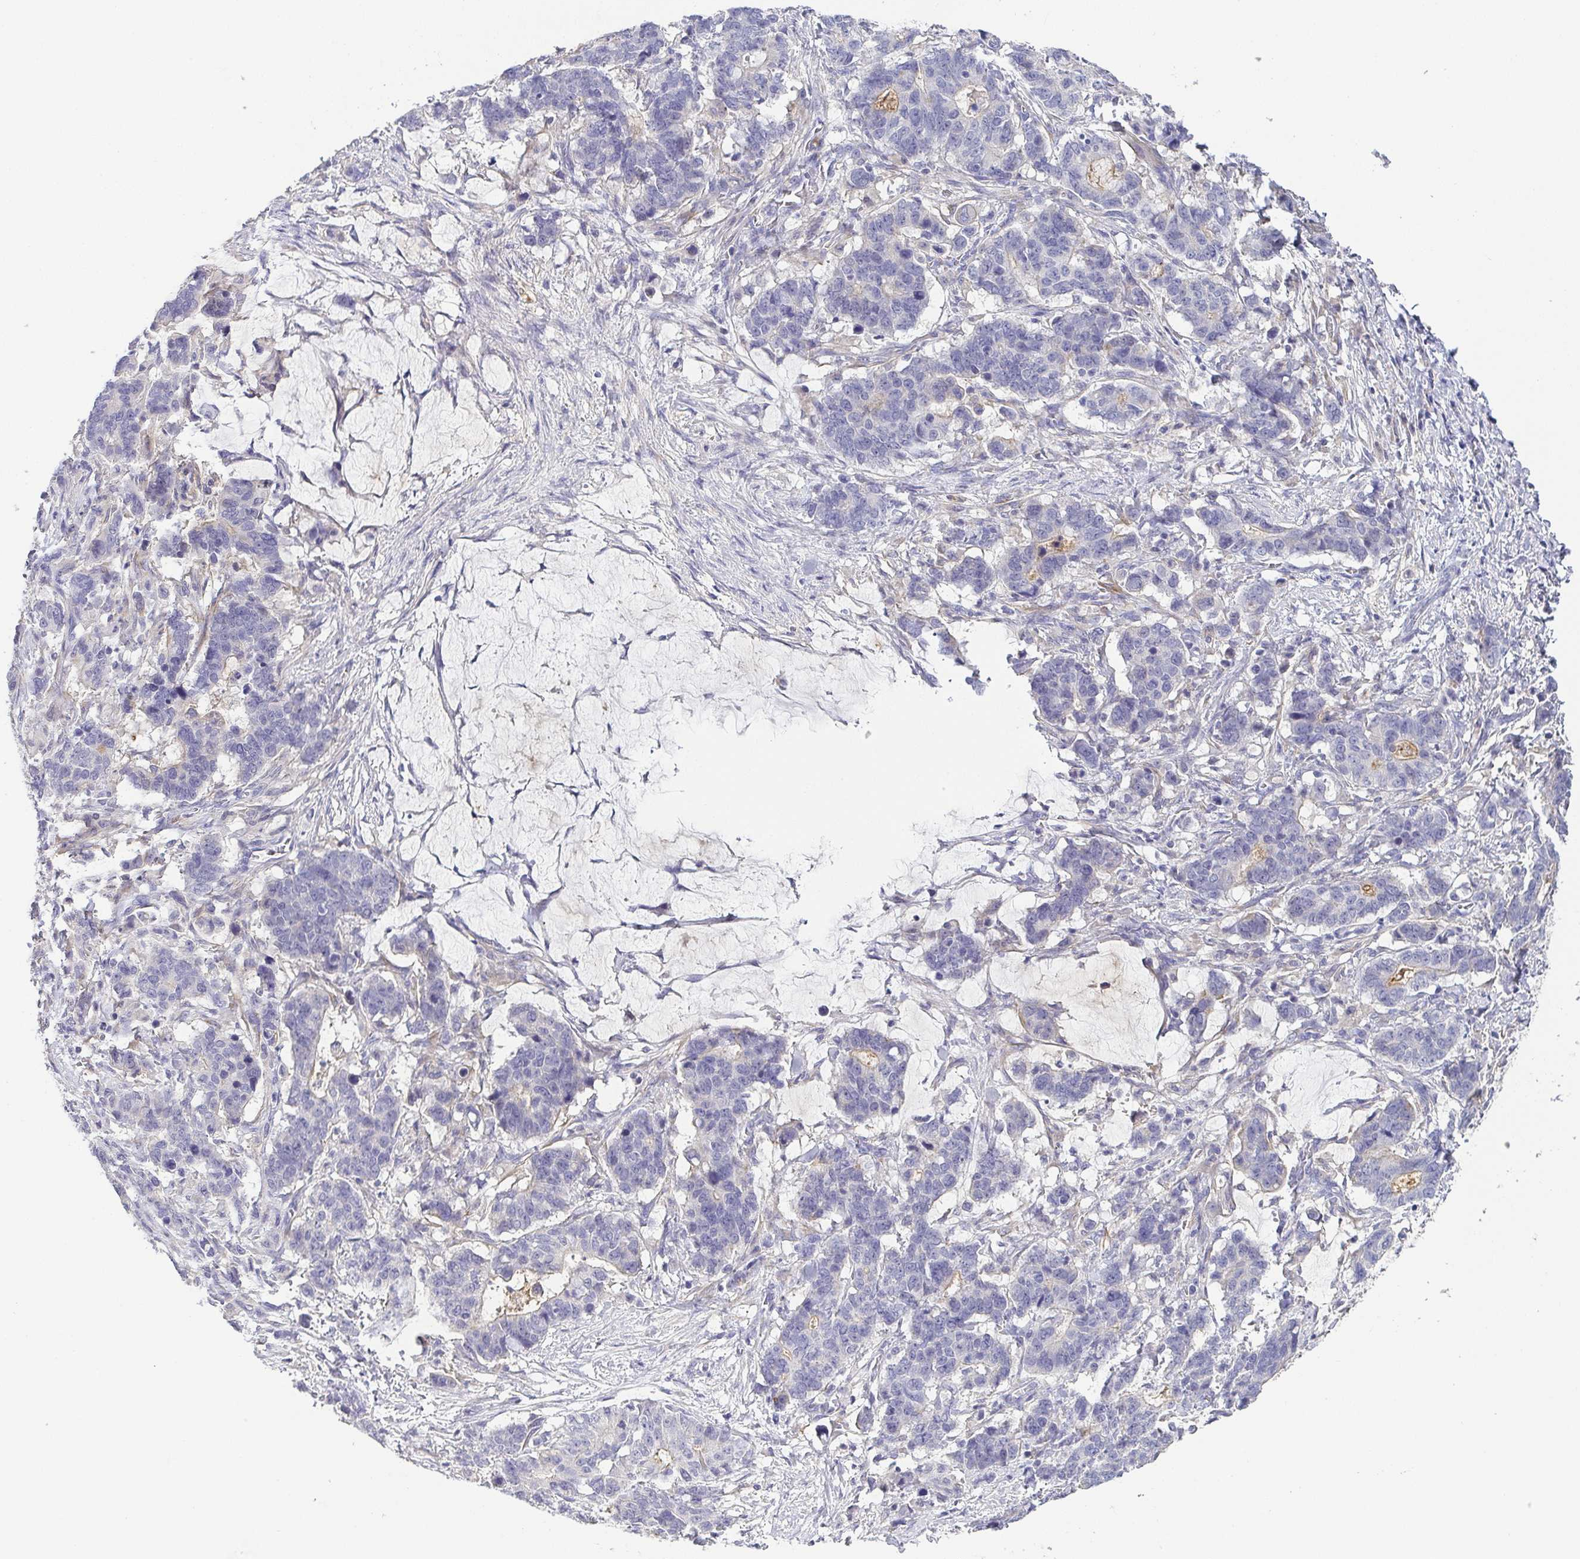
{"staining": {"intensity": "negative", "quantity": "none", "location": "none"}, "tissue": "stomach cancer", "cell_type": "Tumor cells", "image_type": "cancer", "snomed": [{"axis": "morphology", "description": "Normal tissue, NOS"}, {"axis": "morphology", "description": "Adenocarcinoma, NOS"}, {"axis": "topography", "description": "Stomach"}], "caption": "Tumor cells show no significant expression in stomach cancer. The staining was performed using DAB to visualize the protein expression in brown, while the nuclei were stained in blue with hematoxylin (Magnification: 20x).", "gene": "RNASE7", "patient": {"sex": "female", "age": 64}}